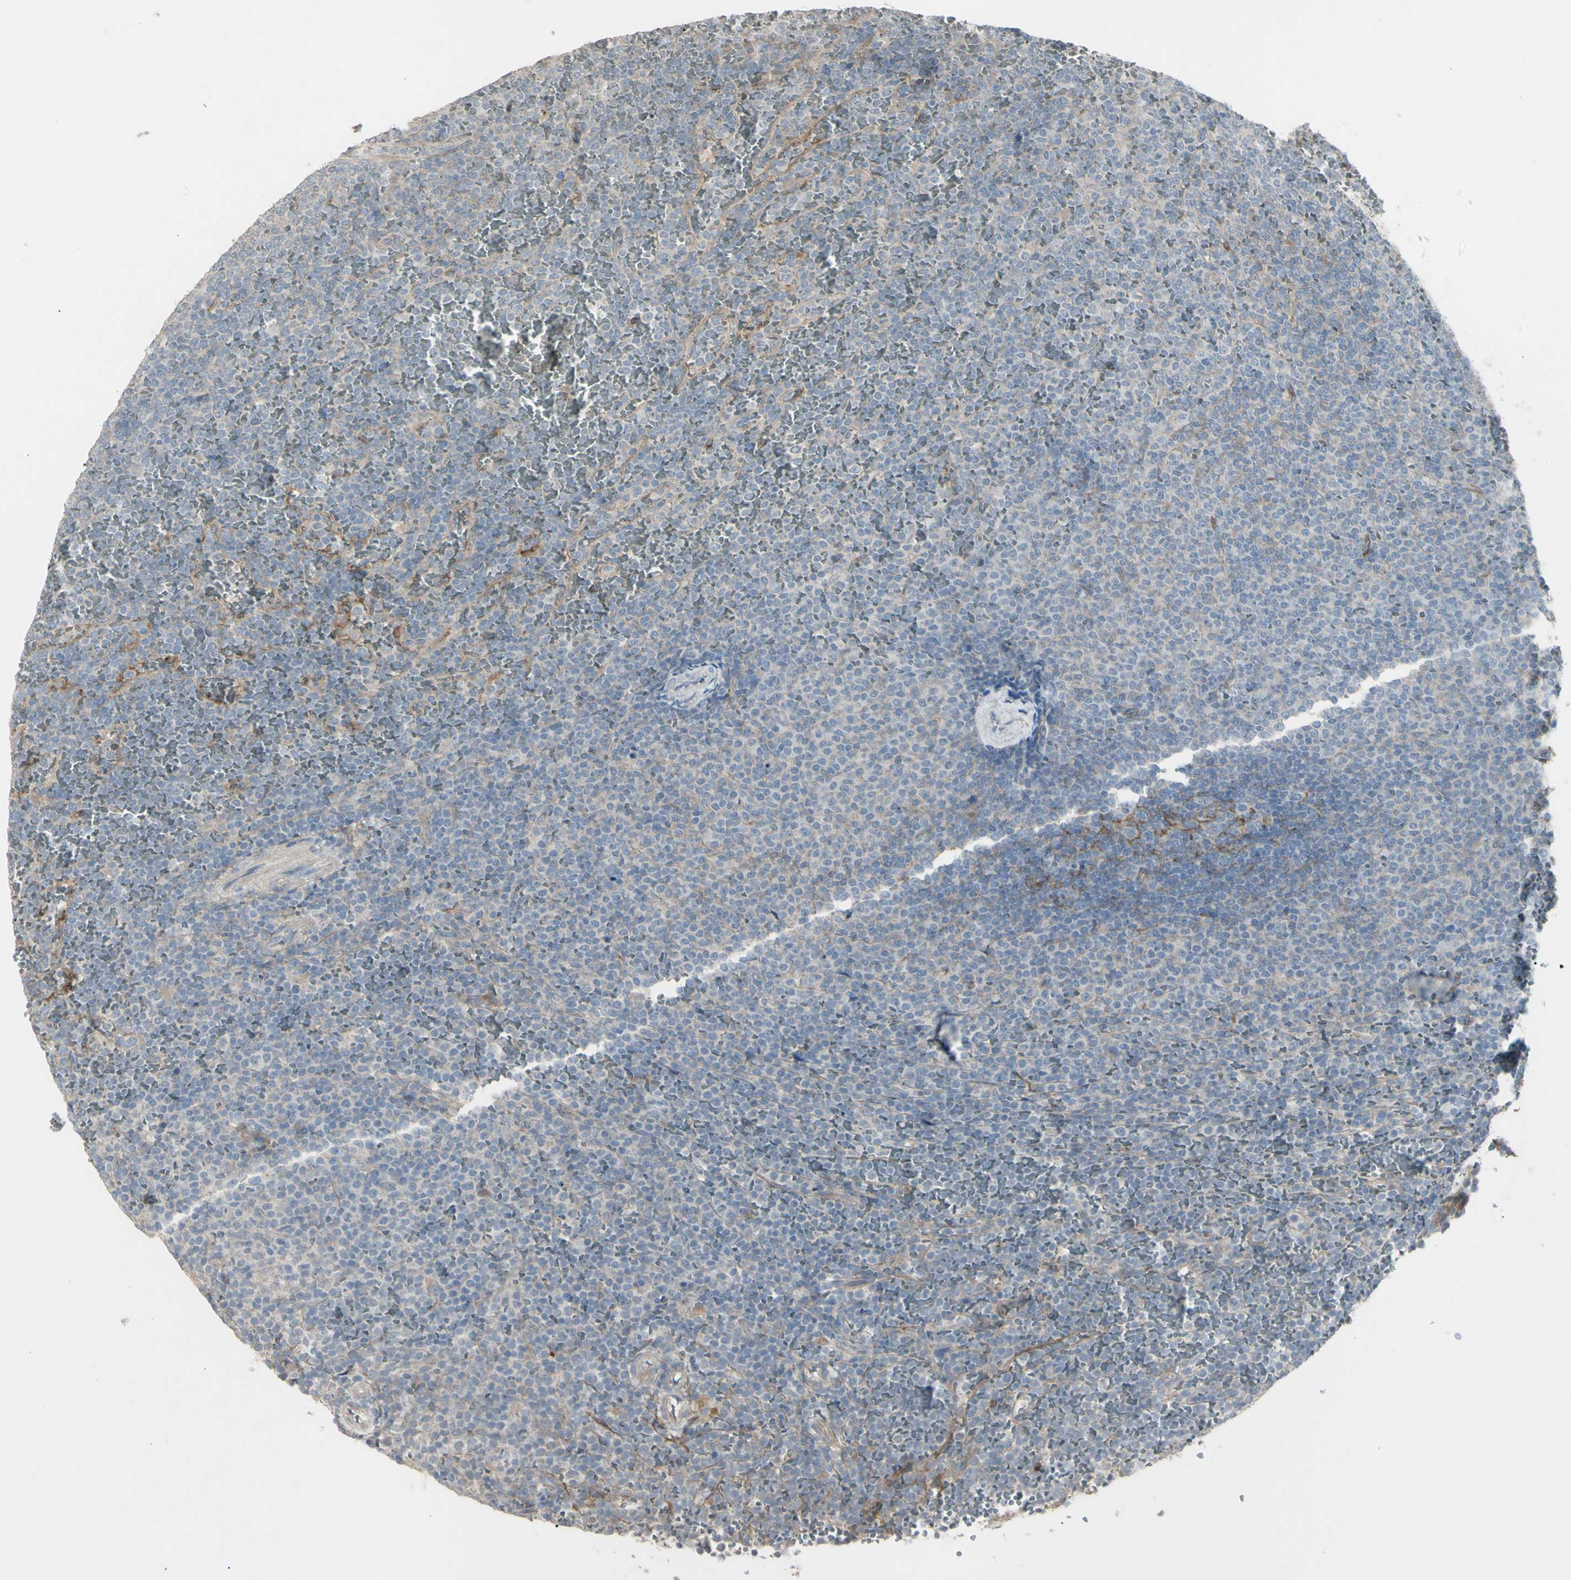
{"staining": {"intensity": "weak", "quantity": "<25%", "location": "cytoplasmic/membranous"}, "tissue": "lymphoma", "cell_type": "Tumor cells", "image_type": "cancer", "snomed": [{"axis": "morphology", "description": "Malignant lymphoma, non-Hodgkin's type, Low grade"}, {"axis": "topography", "description": "Spleen"}], "caption": "Immunohistochemistry image of neoplastic tissue: human low-grade malignant lymphoma, non-Hodgkin's type stained with DAB reveals no significant protein expression in tumor cells.", "gene": "CD276", "patient": {"sex": "female", "age": 77}}